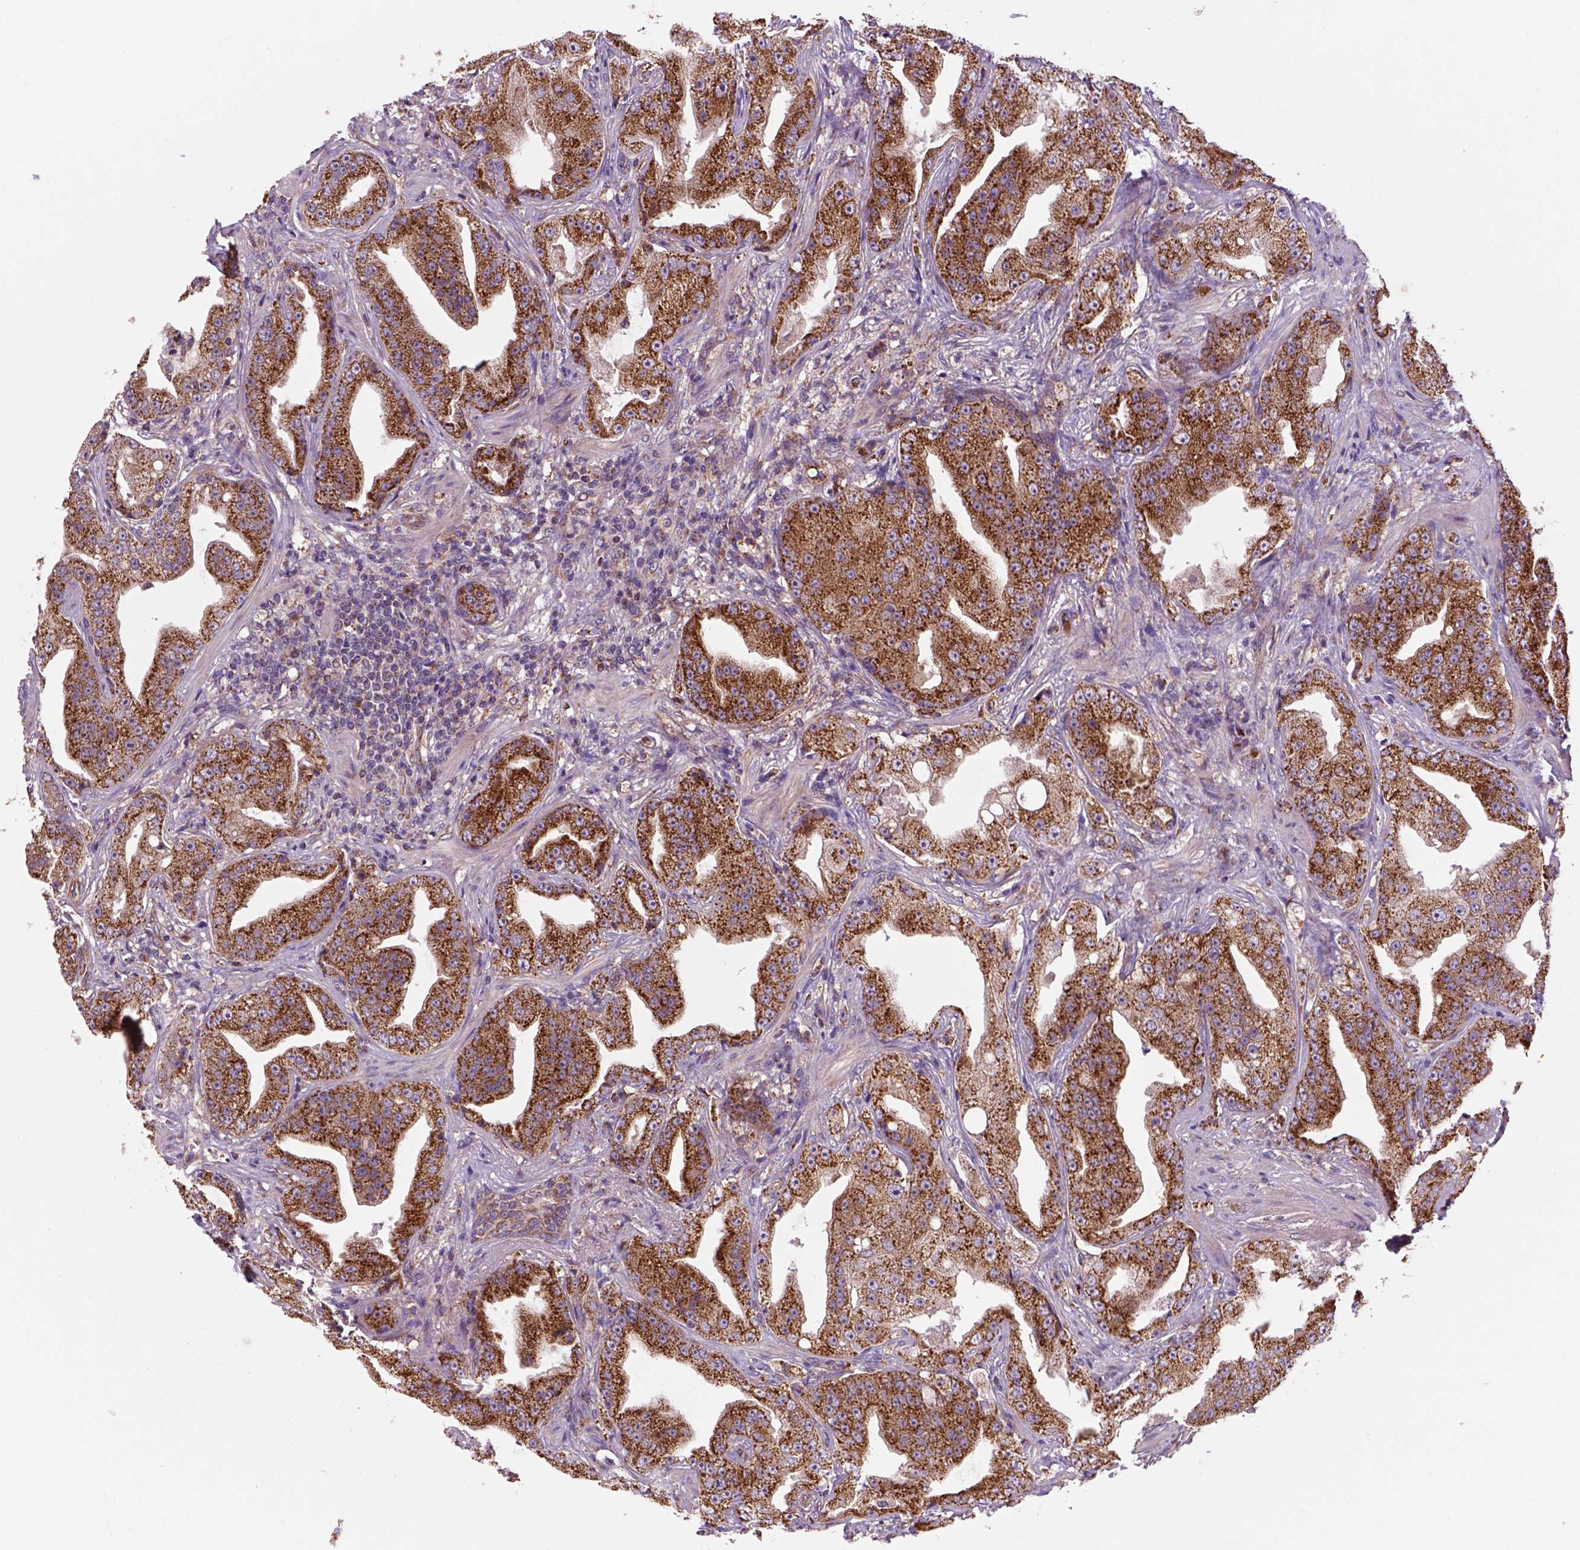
{"staining": {"intensity": "strong", "quantity": "25%-75%", "location": "cytoplasmic/membranous"}, "tissue": "prostate cancer", "cell_type": "Tumor cells", "image_type": "cancer", "snomed": [{"axis": "morphology", "description": "Adenocarcinoma, Low grade"}, {"axis": "topography", "description": "Prostate"}], "caption": "Prostate cancer stained with a protein marker demonstrates strong staining in tumor cells.", "gene": "WARS2", "patient": {"sex": "male", "age": 62}}